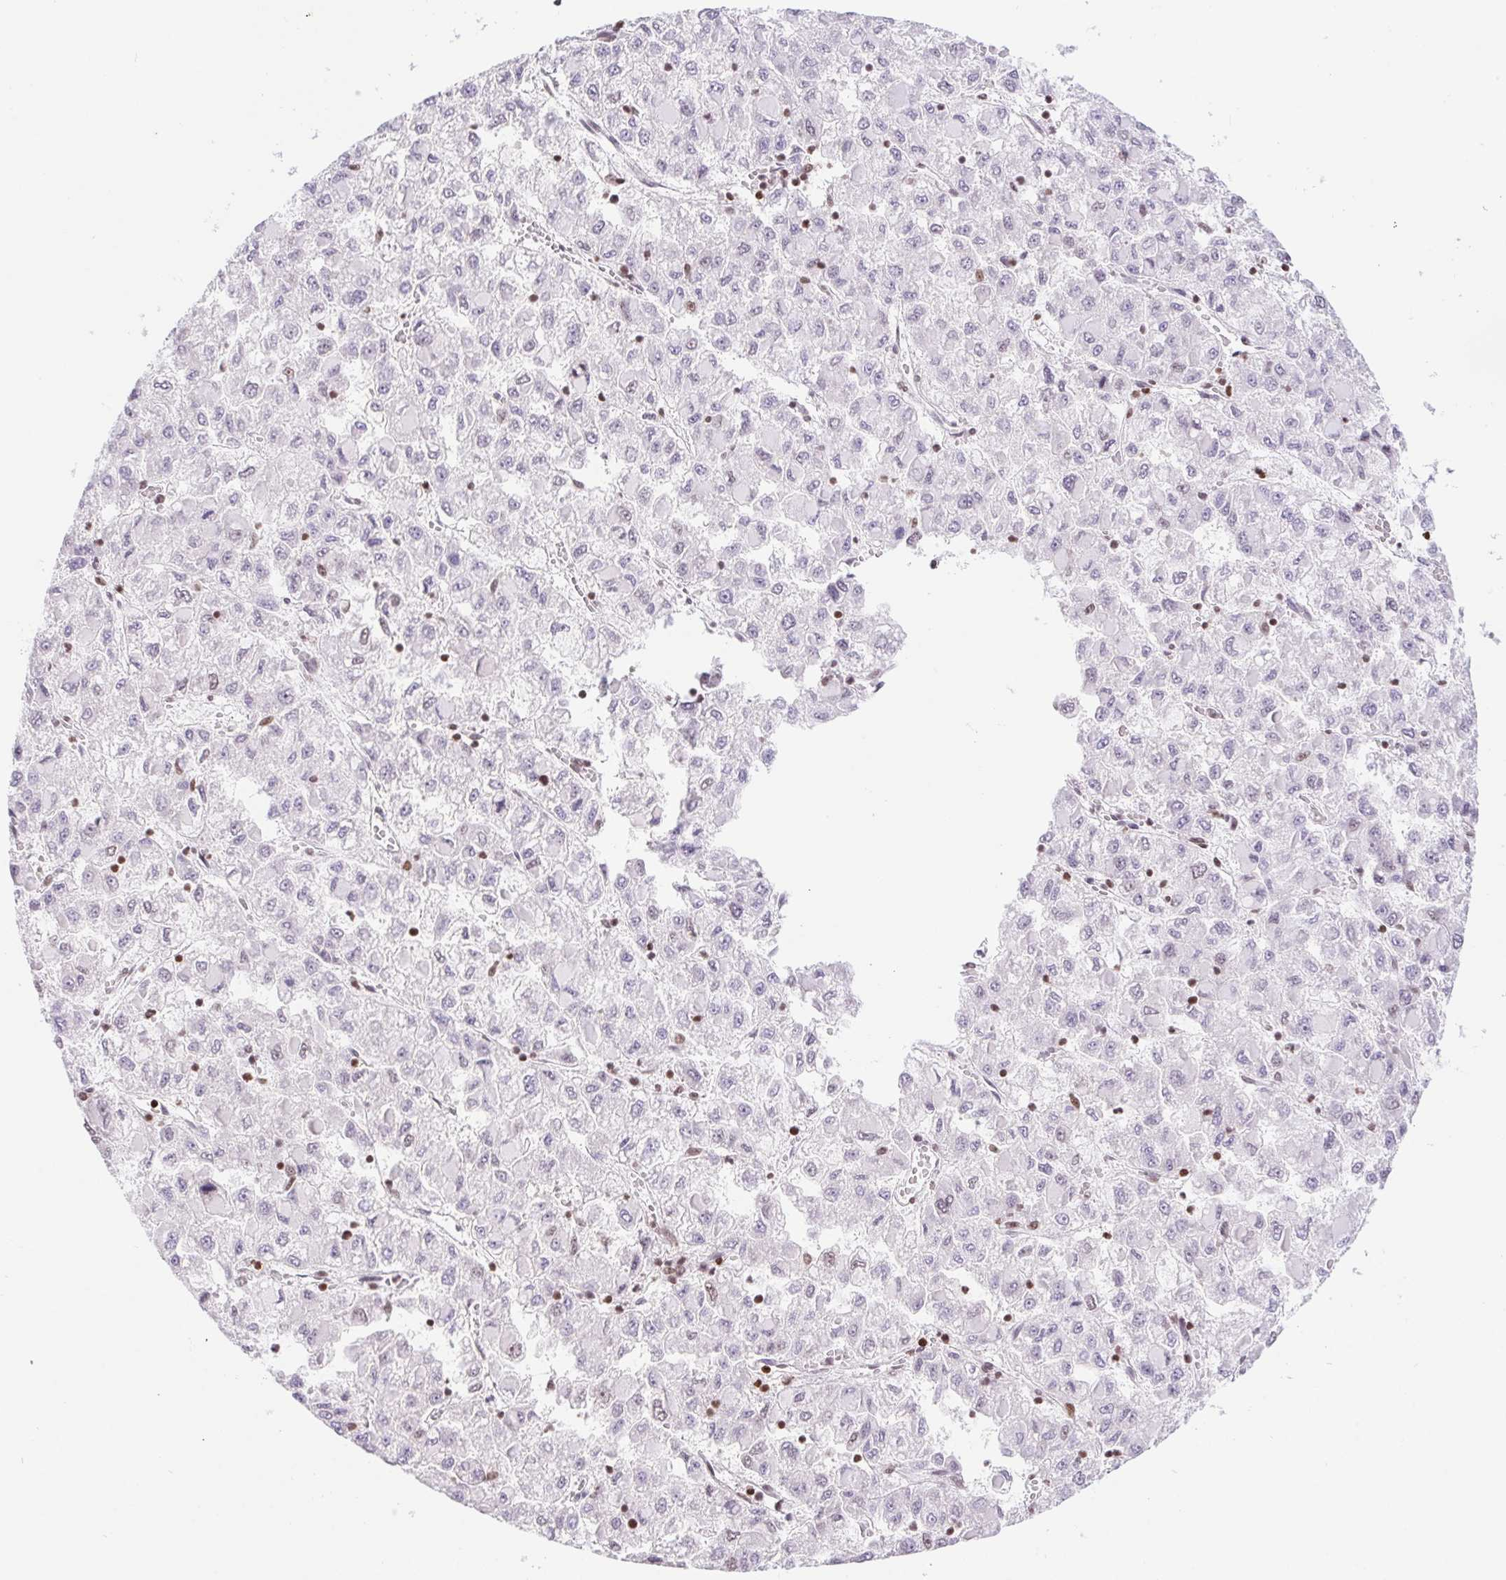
{"staining": {"intensity": "negative", "quantity": "none", "location": "none"}, "tissue": "liver cancer", "cell_type": "Tumor cells", "image_type": "cancer", "snomed": [{"axis": "morphology", "description": "Carcinoma, Hepatocellular, NOS"}, {"axis": "topography", "description": "Liver"}], "caption": "There is no significant staining in tumor cells of liver cancer (hepatocellular carcinoma). (DAB immunohistochemistry (IHC) with hematoxylin counter stain).", "gene": "POLD3", "patient": {"sex": "male", "age": 40}}